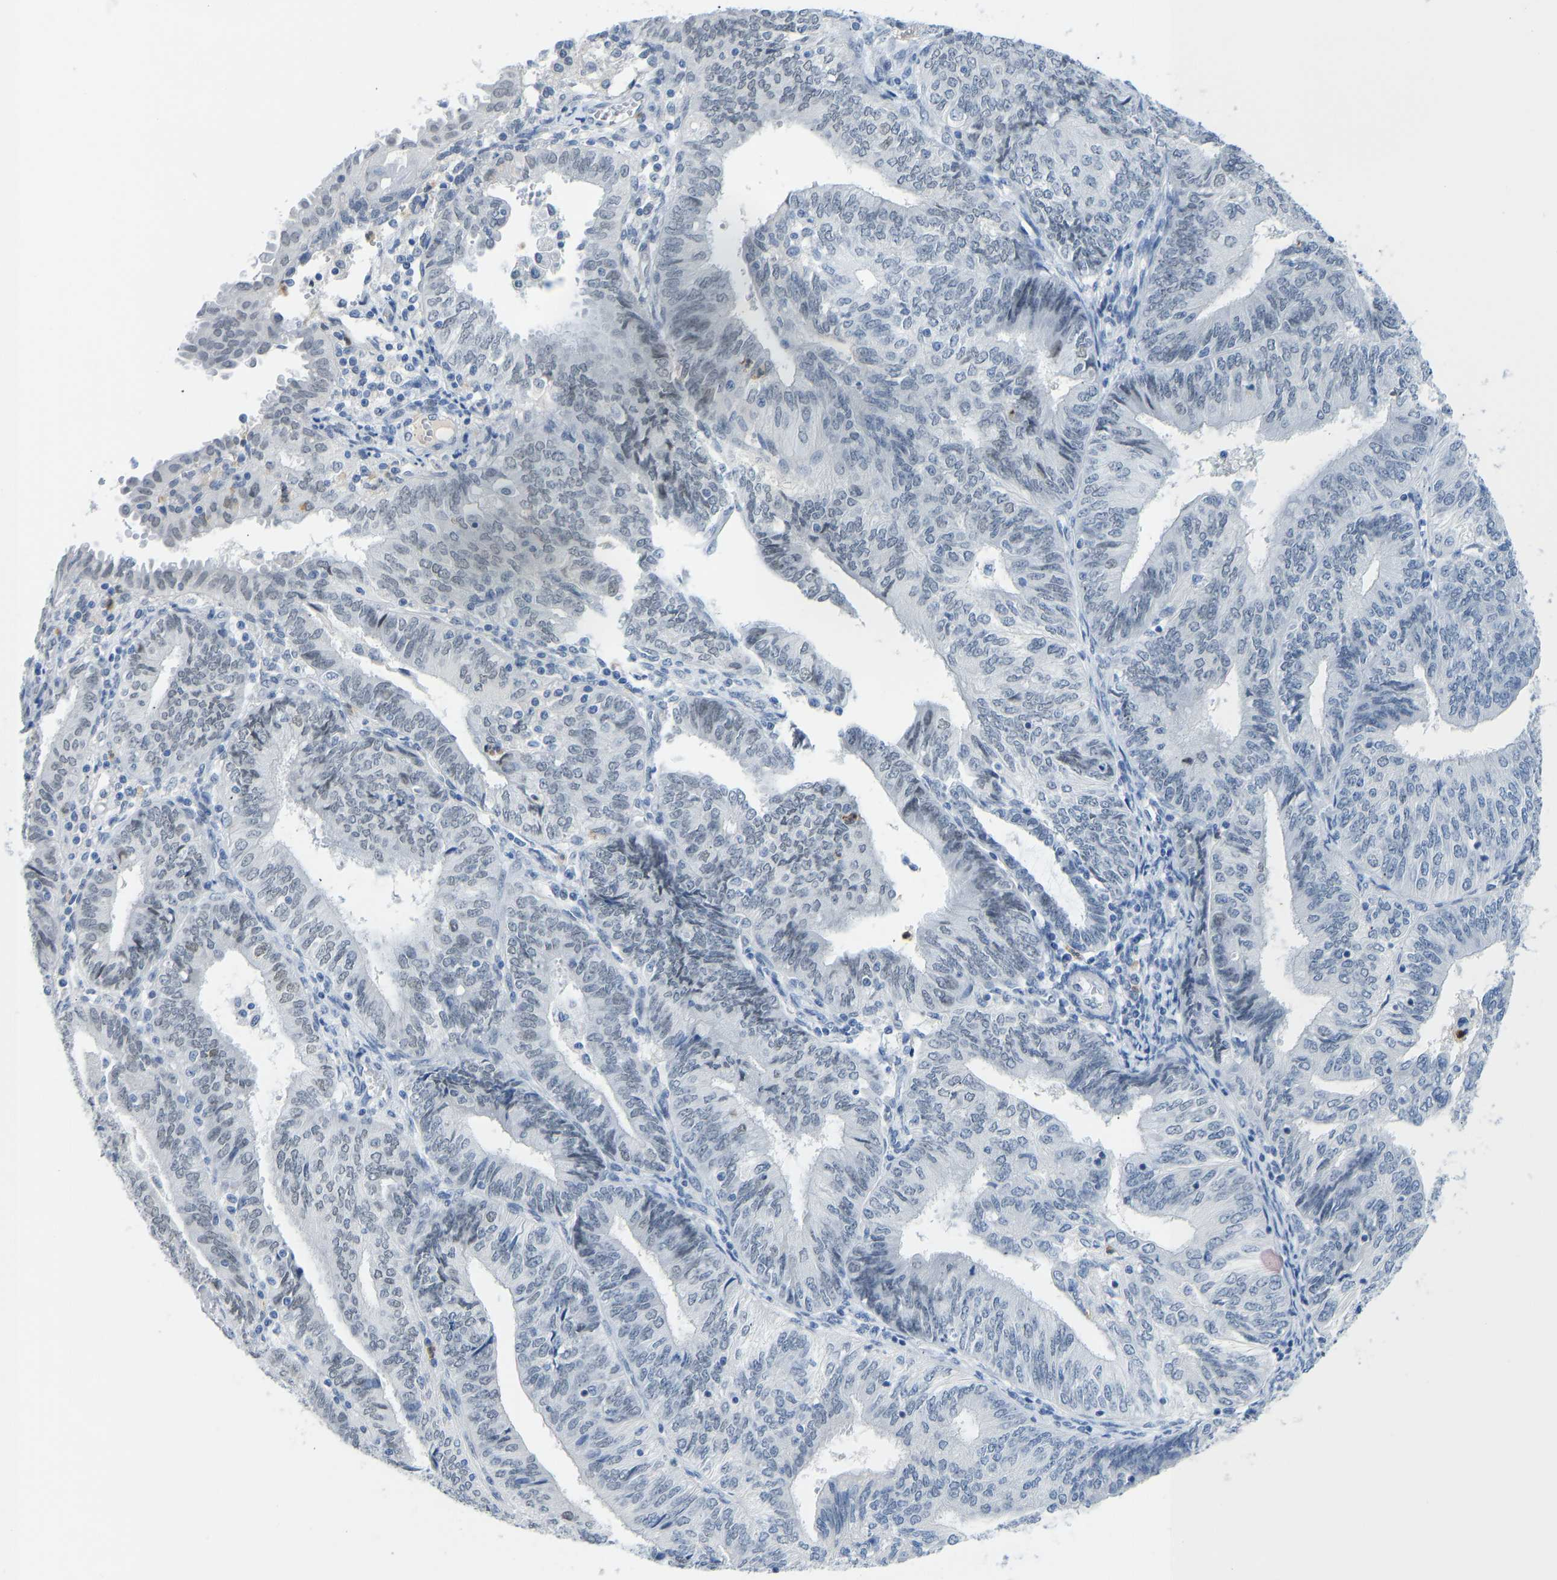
{"staining": {"intensity": "negative", "quantity": "none", "location": "none"}, "tissue": "endometrial cancer", "cell_type": "Tumor cells", "image_type": "cancer", "snomed": [{"axis": "morphology", "description": "Adenocarcinoma, NOS"}, {"axis": "topography", "description": "Endometrium"}], "caption": "A high-resolution image shows immunohistochemistry (IHC) staining of endometrial cancer, which displays no significant staining in tumor cells.", "gene": "TXNDC2", "patient": {"sex": "female", "age": 58}}